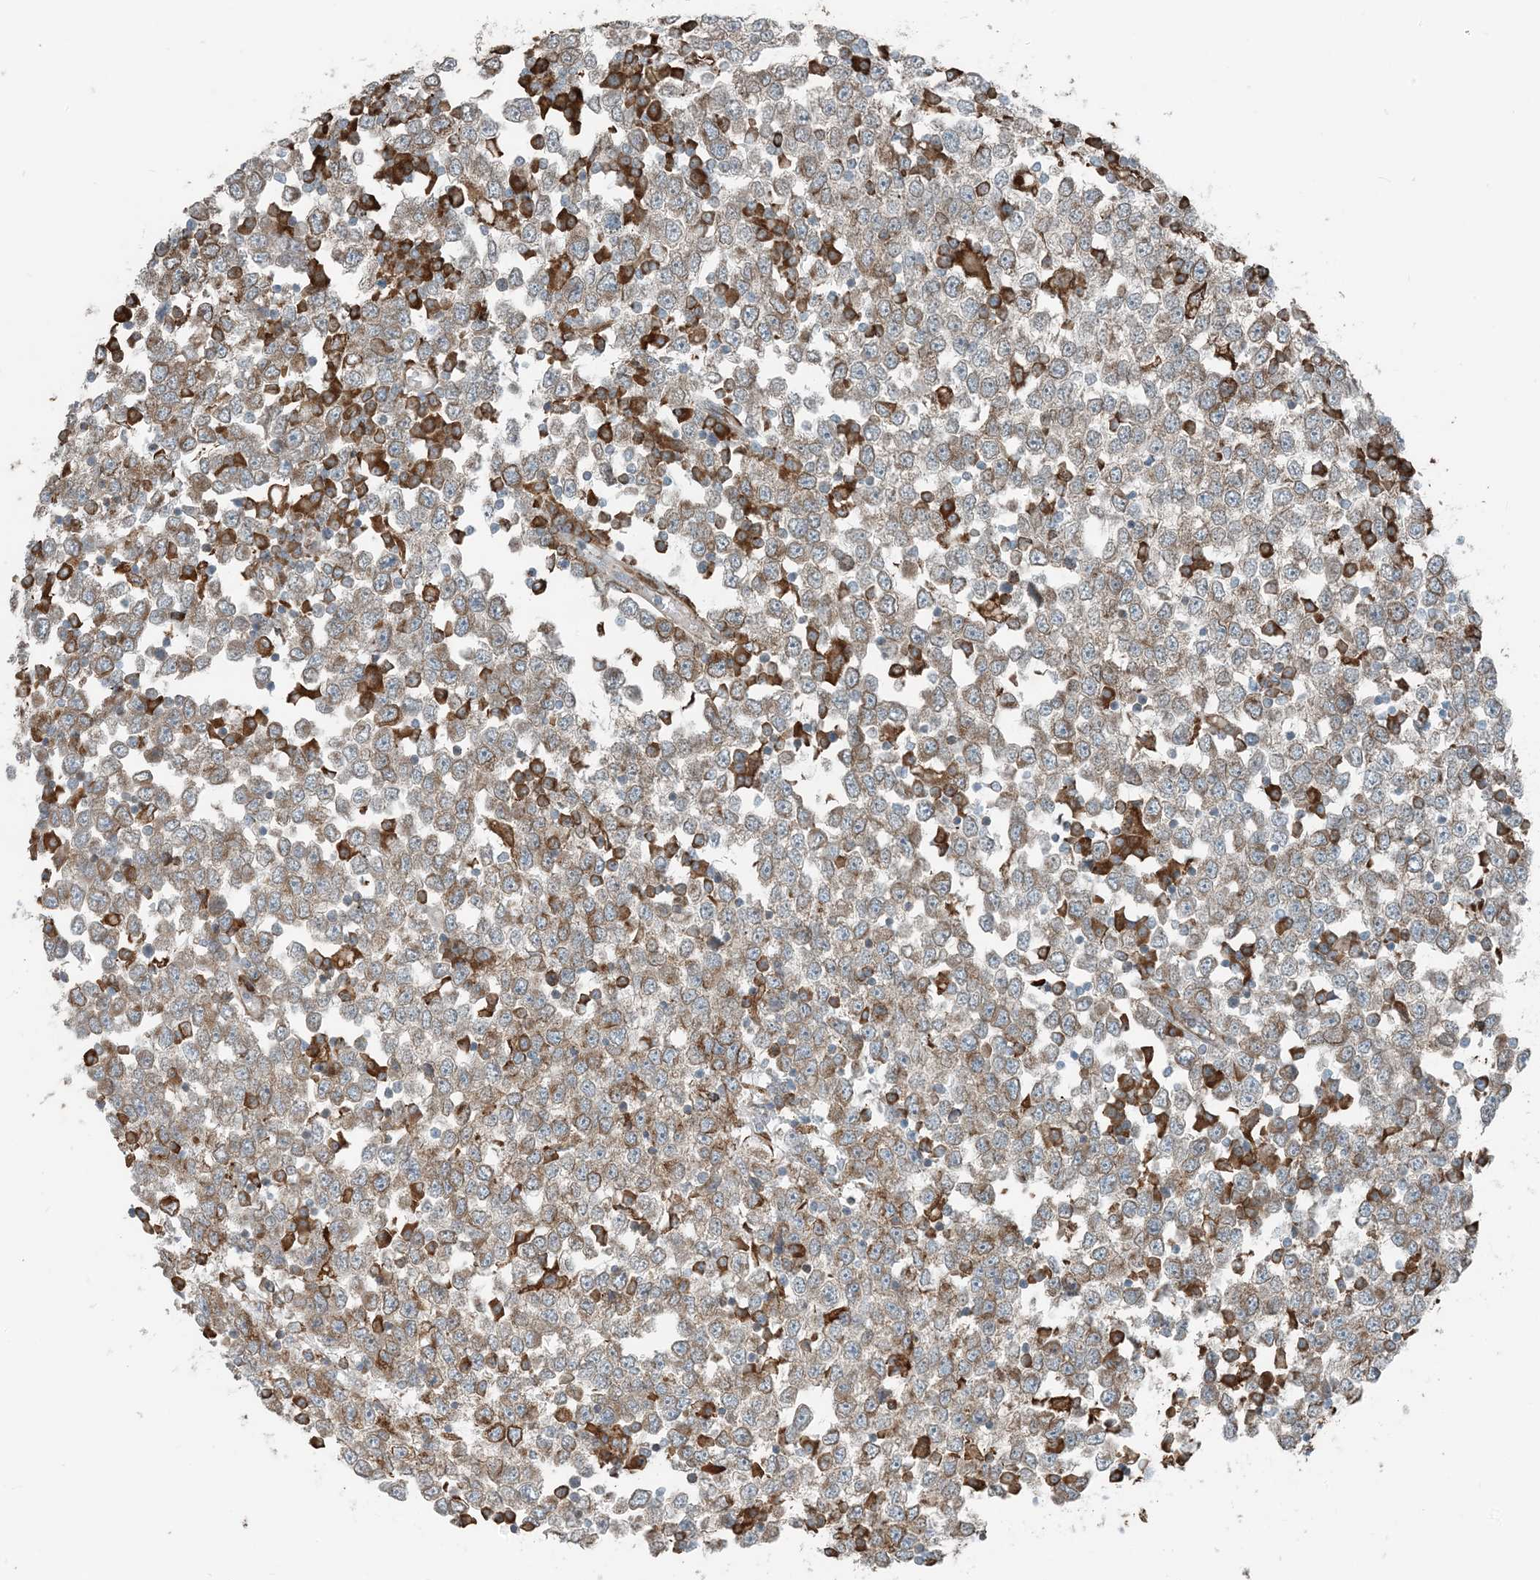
{"staining": {"intensity": "weak", "quantity": ">75%", "location": "cytoplasmic/membranous"}, "tissue": "testis cancer", "cell_type": "Tumor cells", "image_type": "cancer", "snomed": [{"axis": "morphology", "description": "Seminoma, NOS"}, {"axis": "topography", "description": "Testis"}], "caption": "Protein staining demonstrates weak cytoplasmic/membranous staining in approximately >75% of tumor cells in testis cancer.", "gene": "CERKL", "patient": {"sex": "male", "age": 65}}